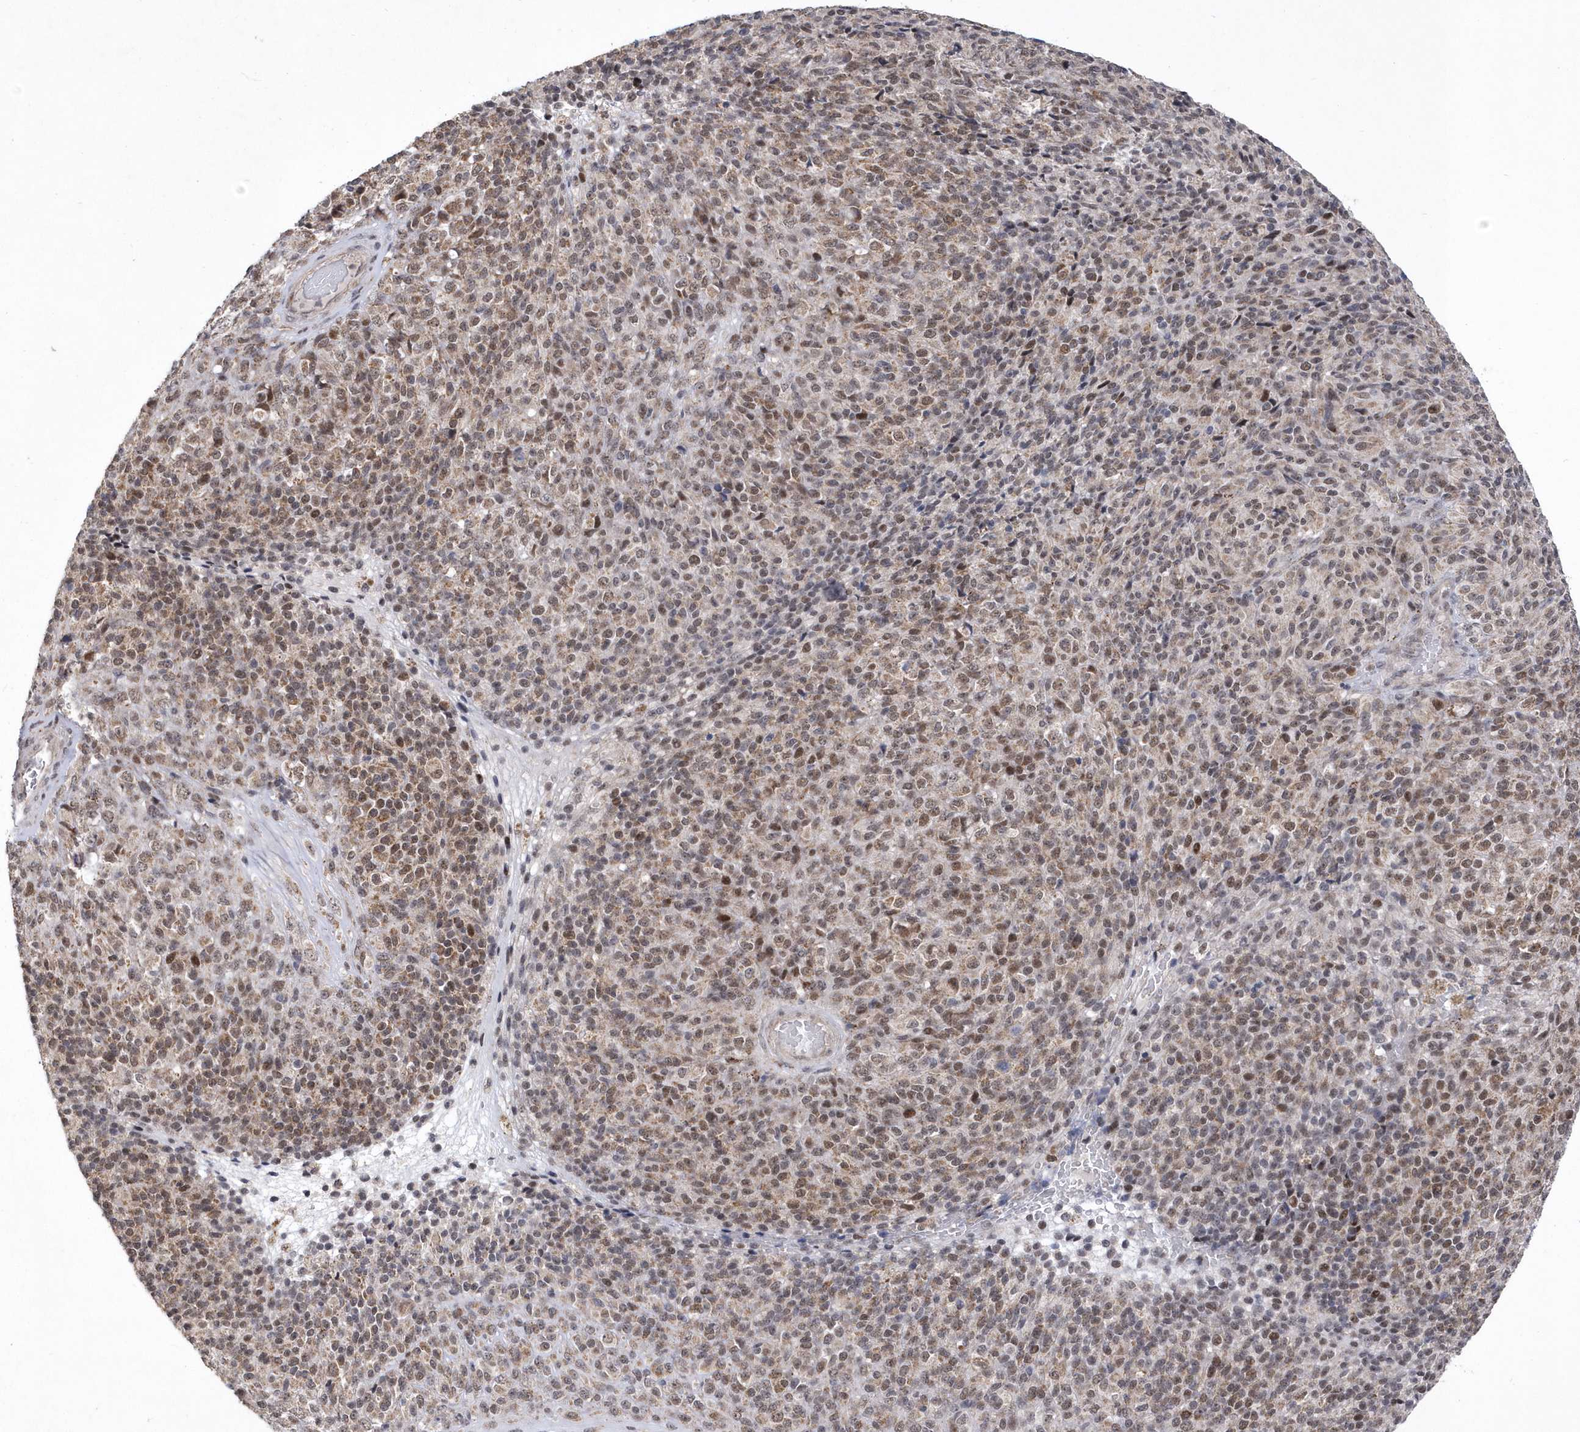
{"staining": {"intensity": "moderate", "quantity": ">75%", "location": "nuclear"}, "tissue": "melanoma", "cell_type": "Tumor cells", "image_type": "cancer", "snomed": [{"axis": "morphology", "description": "Malignant melanoma, Metastatic site"}, {"axis": "topography", "description": "Brain"}], "caption": "Malignant melanoma (metastatic site) tissue reveals moderate nuclear staining in about >75% of tumor cells", "gene": "BOD1L1", "patient": {"sex": "female", "age": 56}}